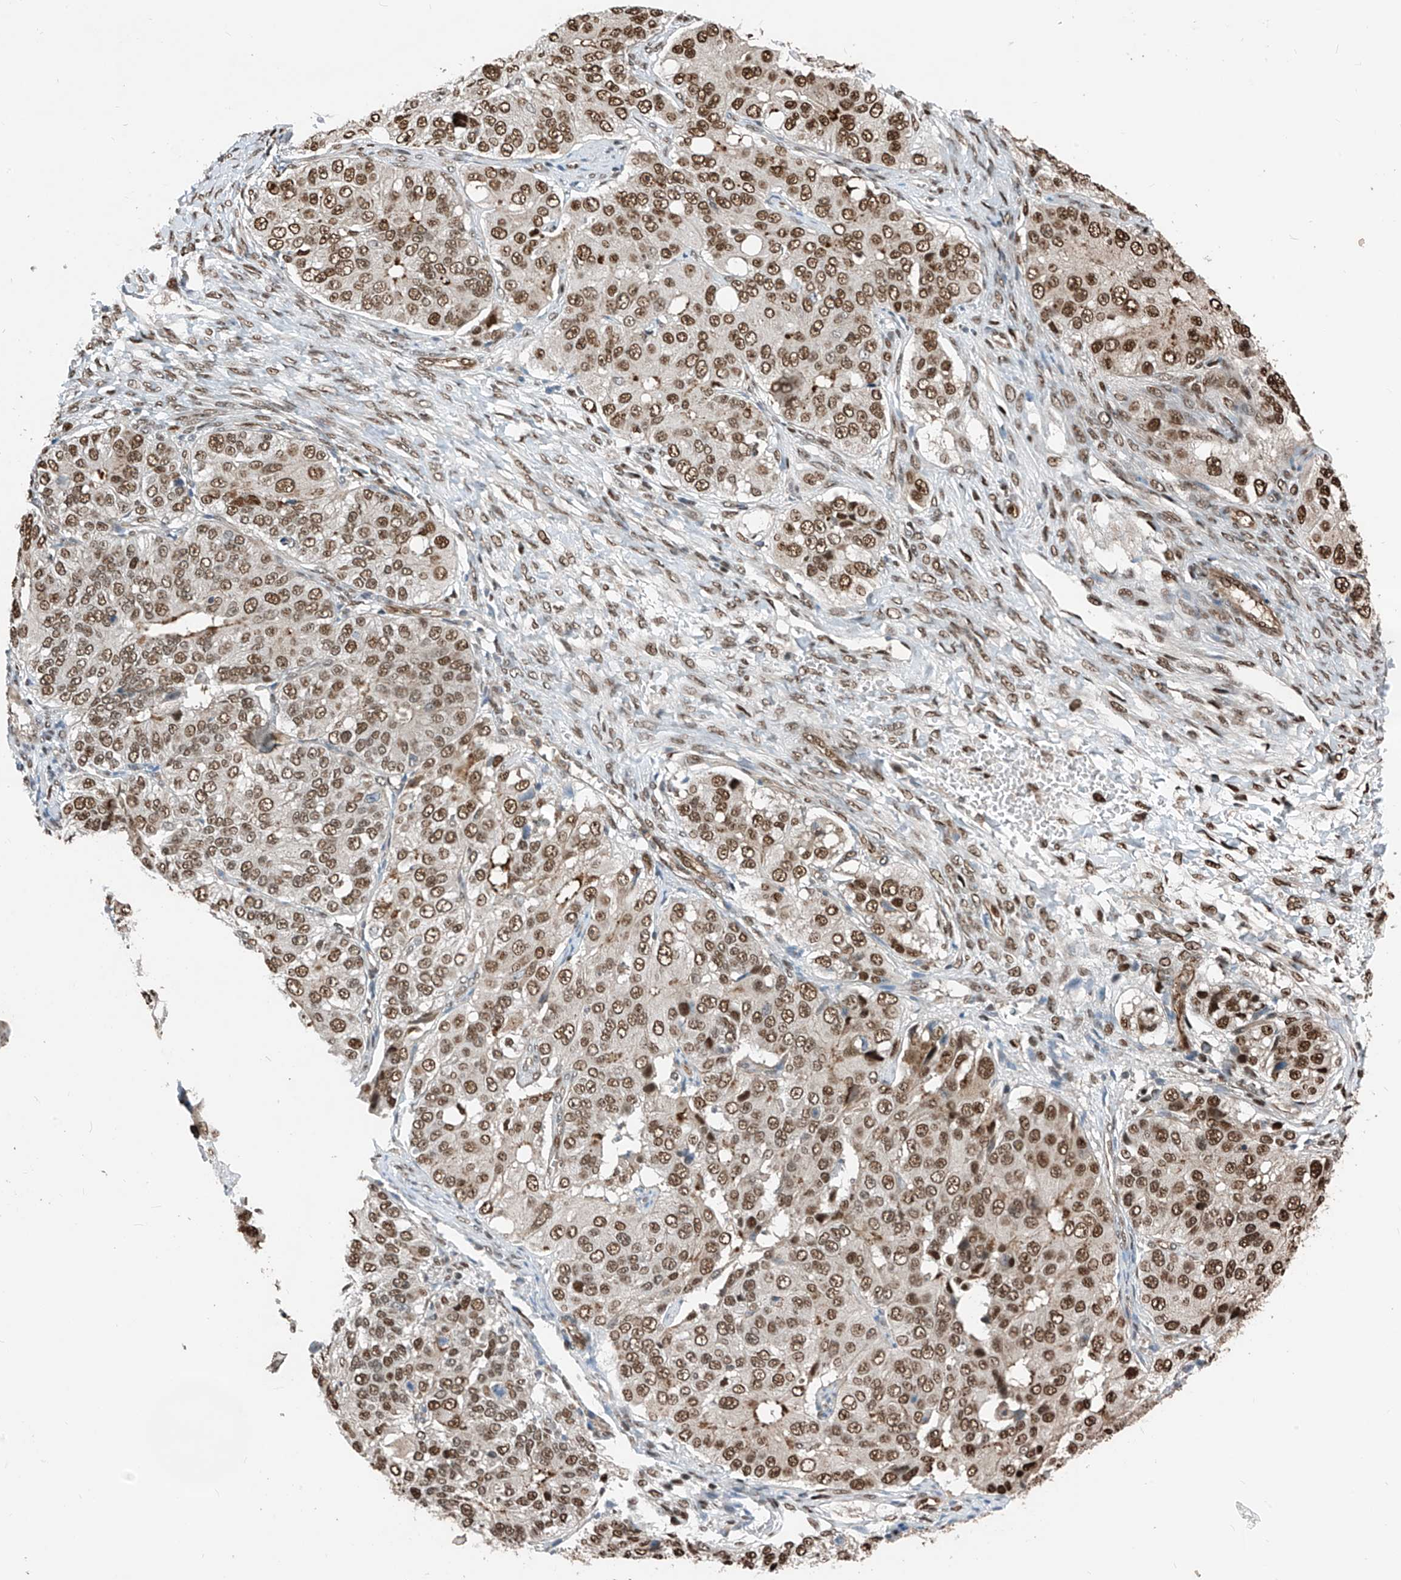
{"staining": {"intensity": "moderate", "quantity": ">75%", "location": "nuclear"}, "tissue": "ovarian cancer", "cell_type": "Tumor cells", "image_type": "cancer", "snomed": [{"axis": "morphology", "description": "Carcinoma, endometroid"}, {"axis": "topography", "description": "Ovary"}], "caption": "This photomicrograph exhibits ovarian cancer stained with immunohistochemistry (IHC) to label a protein in brown. The nuclear of tumor cells show moderate positivity for the protein. Nuclei are counter-stained blue.", "gene": "RBP7", "patient": {"sex": "female", "age": 51}}